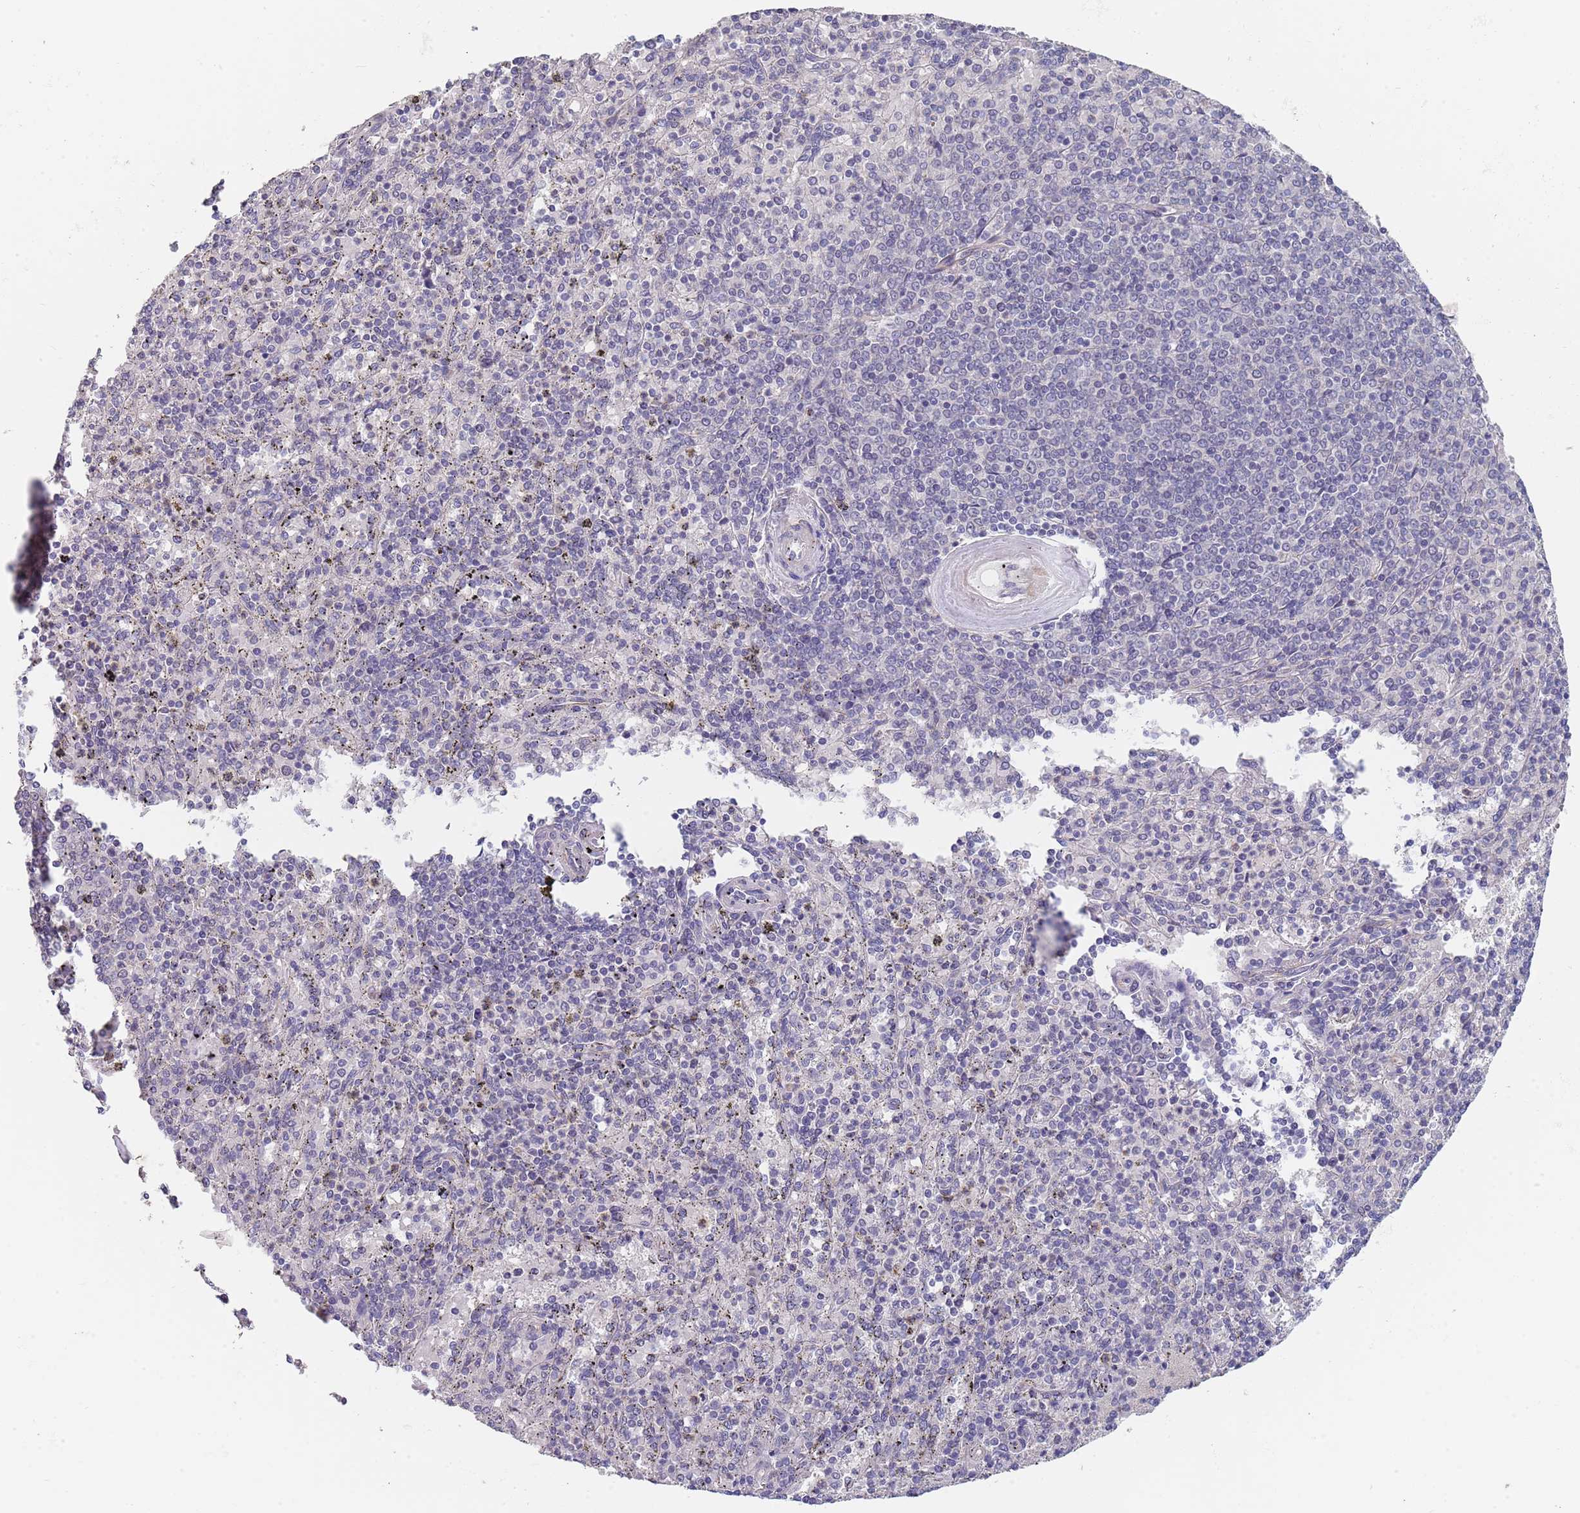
{"staining": {"intensity": "negative", "quantity": "none", "location": "none"}, "tissue": "spleen", "cell_type": "Cells in red pulp", "image_type": "normal", "snomed": [{"axis": "morphology", "description": "Normal tissue, NOS"}, {"axis": "topography", "description": "Spleen"}], "caption": "Cells in red pulp are negative for protein expression in benign human spleen.", "gene": "B4GALT4", "patient": {"sex": "male", "age": 82}}